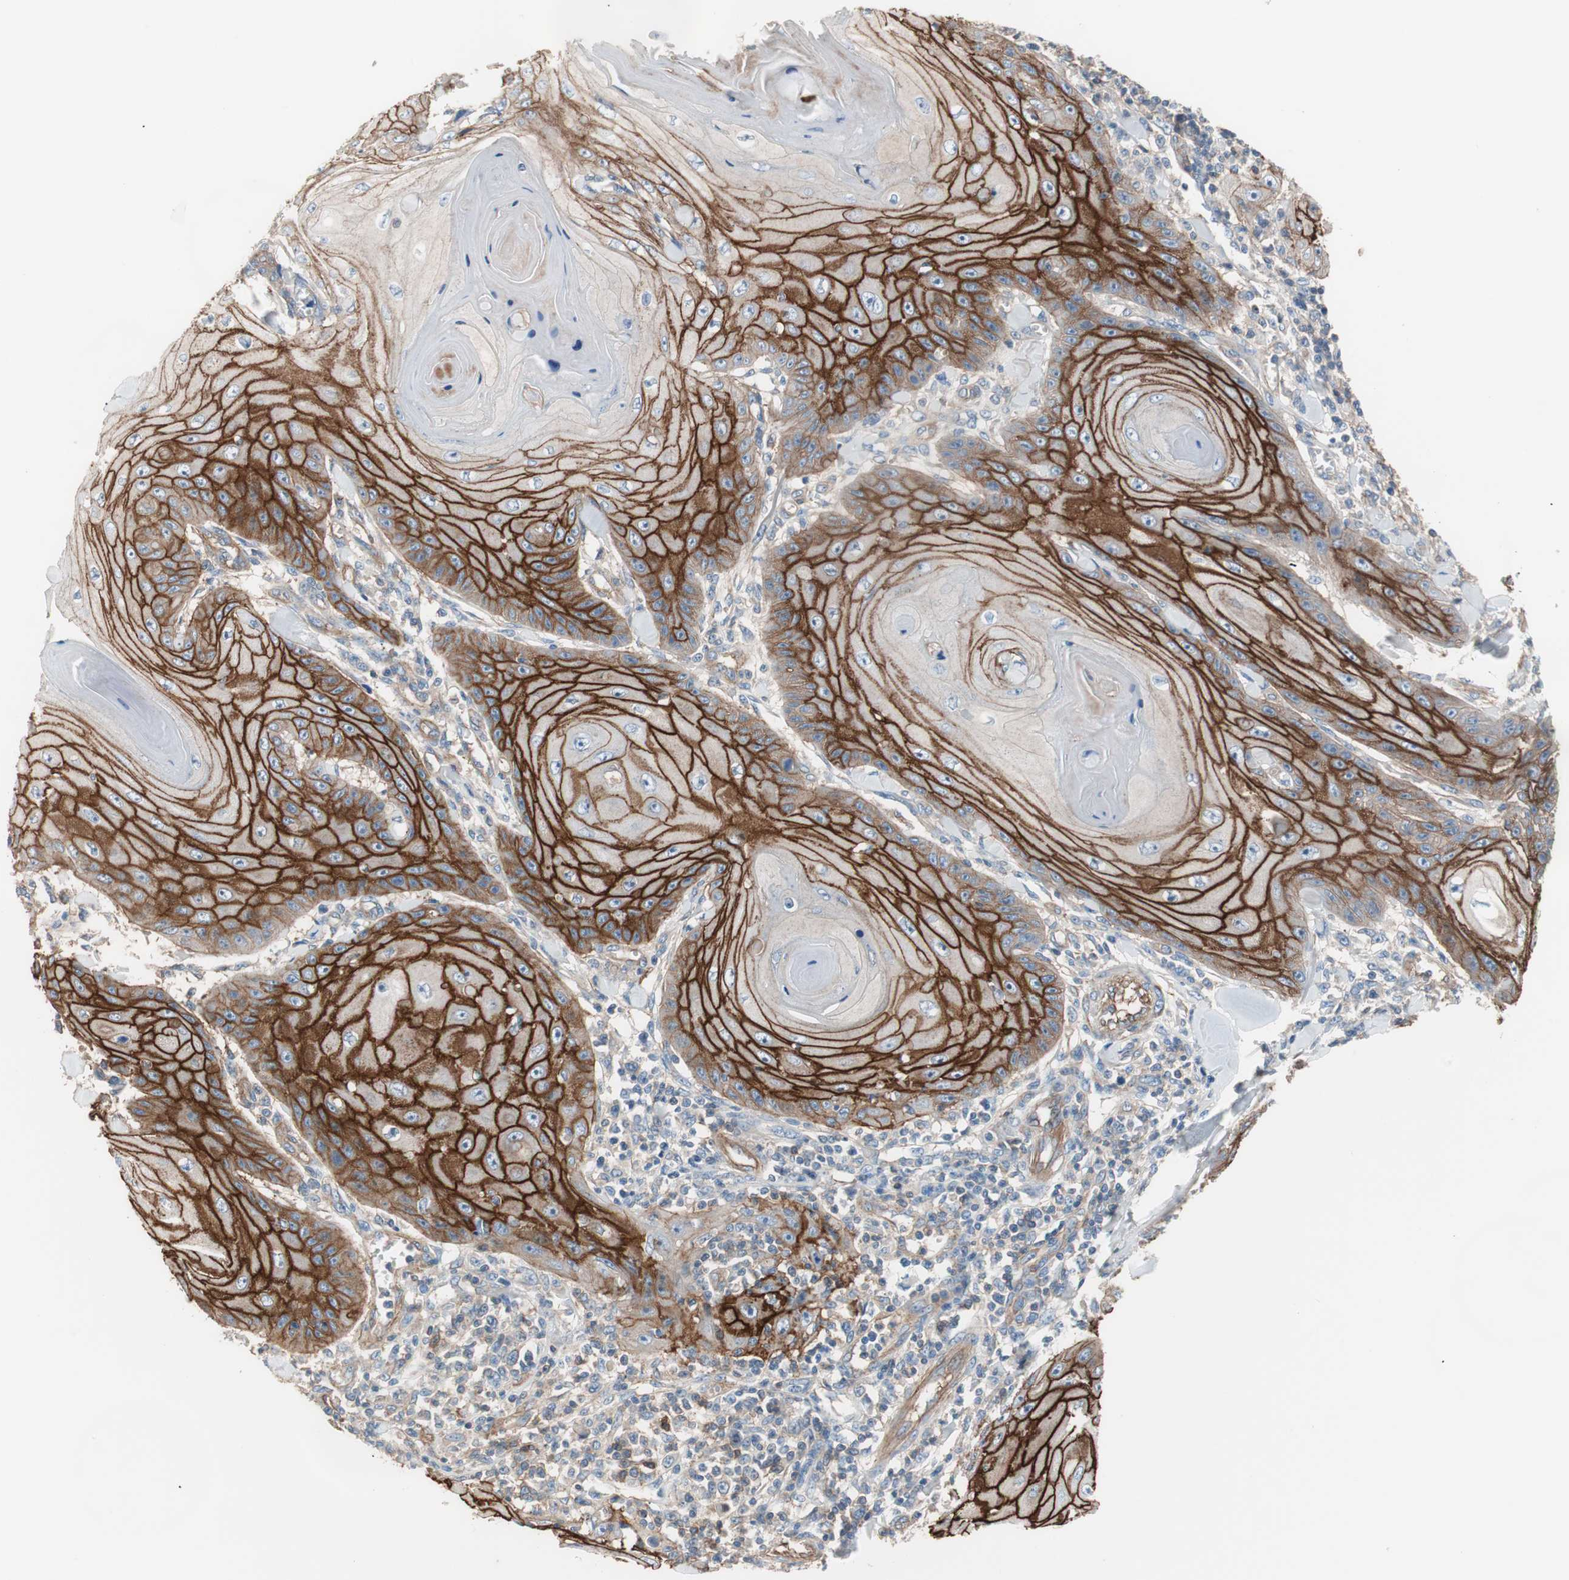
{"staining": {"intensity": "strong", "quantity": "25%-75%", "location": "cytoplasmic/membranous"}, "tissue": "skin cancer", "cell_type": "Tumor cells", "image_type": "cancer", "snomed": [{"axis": "morphology", "description": "Squamous cell carcinoma, NOS"}, {"axis": "topography", "description": "Skin"}], "caption": "High-power microscopy captured an IHC histopathology image of skin cancer (squamous cell carcinoma), revealing strong cytoplasmic/membranous staining in about 25%-75% of tumor cells.", "gene": "GPR160", "patient": {"sex": "female", "age": 78}}